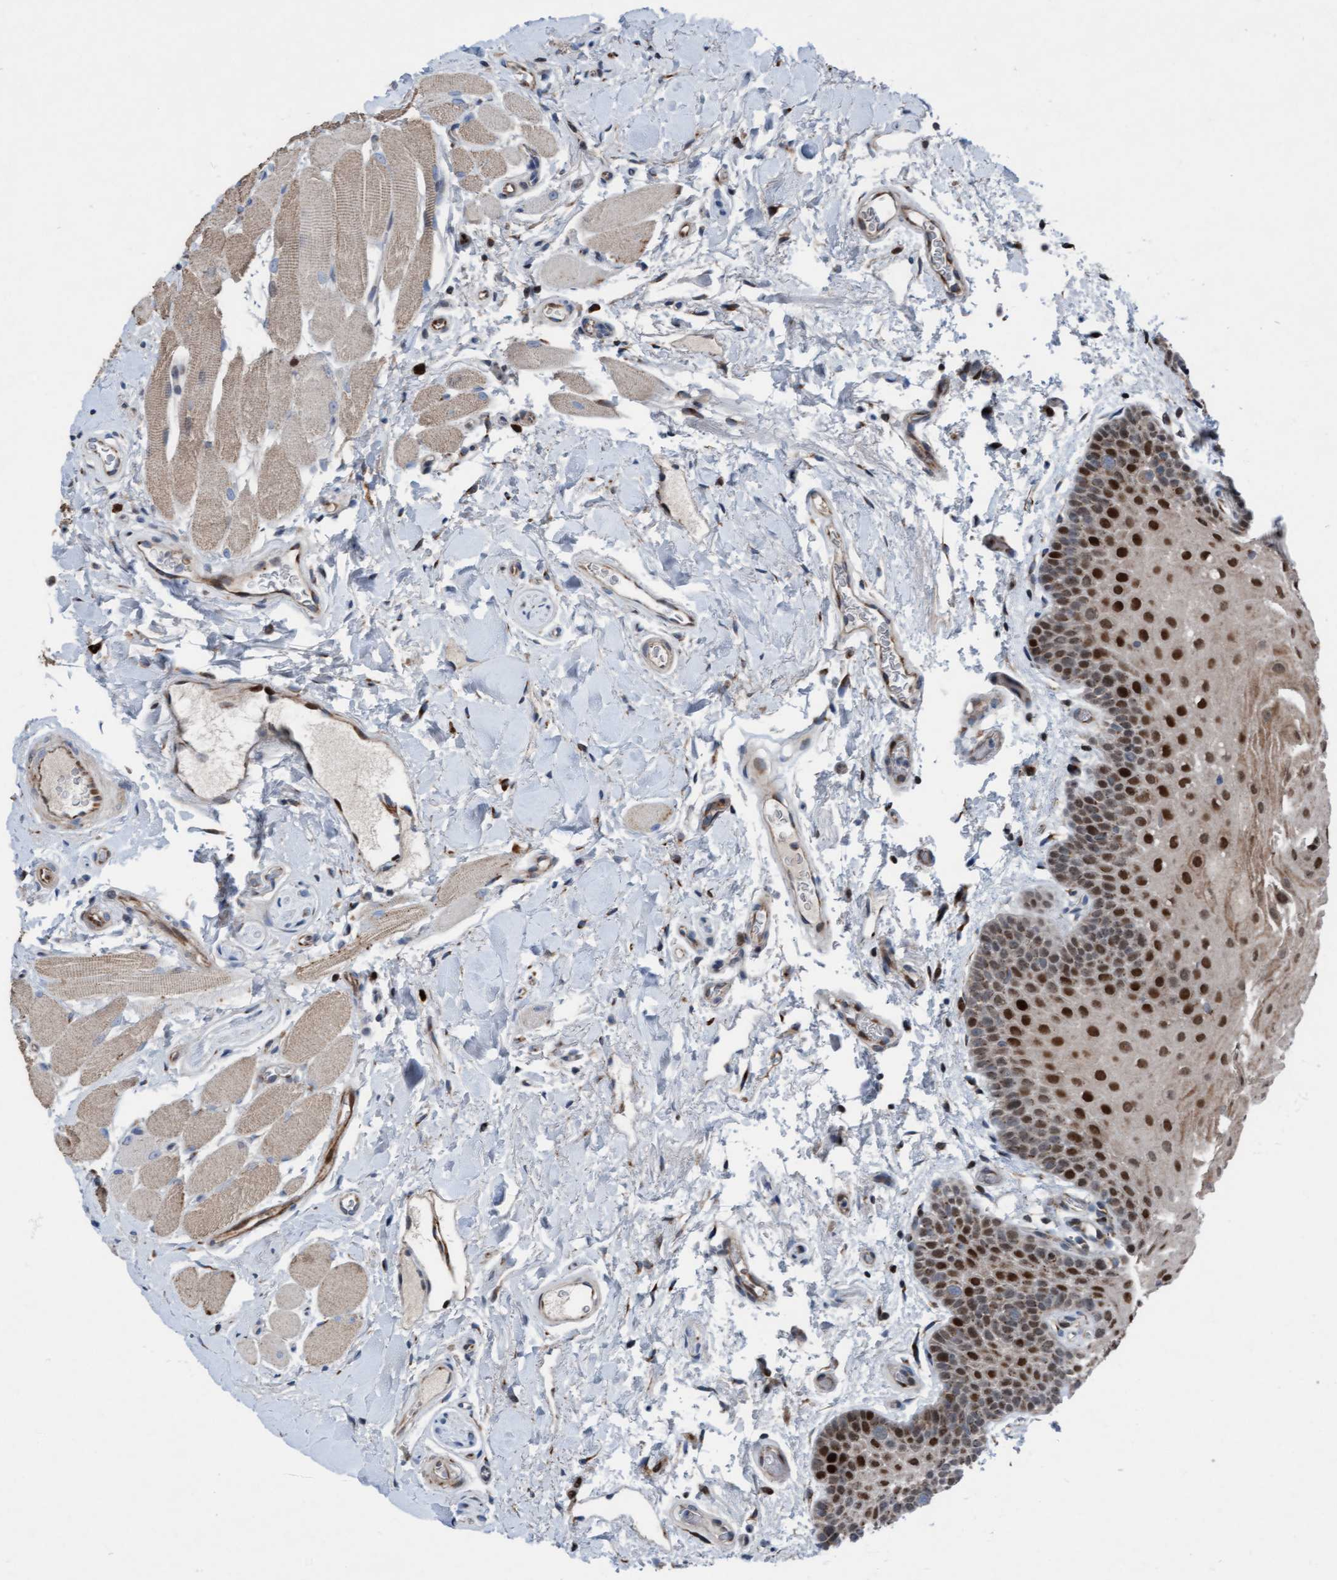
{"staining": {"intensity": "strong", "quantity": "25%-75%", "location": "nuclear"}, "tissue": "oral mucosa", "cell_type": "Squamous epithelial cells", "image_type": "normal", "snomed": [{"axis": "morphology", "description": "Normal tissue, NOS"}, {"axis": "topography", "description": "Oral tissue"}], "caption": "Immunohistochemical staining of benign oral mucosa demonstrates 25%-75% levels of strong nuclear protein staining in about 25%-75% of squamous epithelial cells. The protein is shown in brown color, while the nuclei are stained blue.", "gene": "KLHL26", "patient": {"sex": "male", "age": 62}}